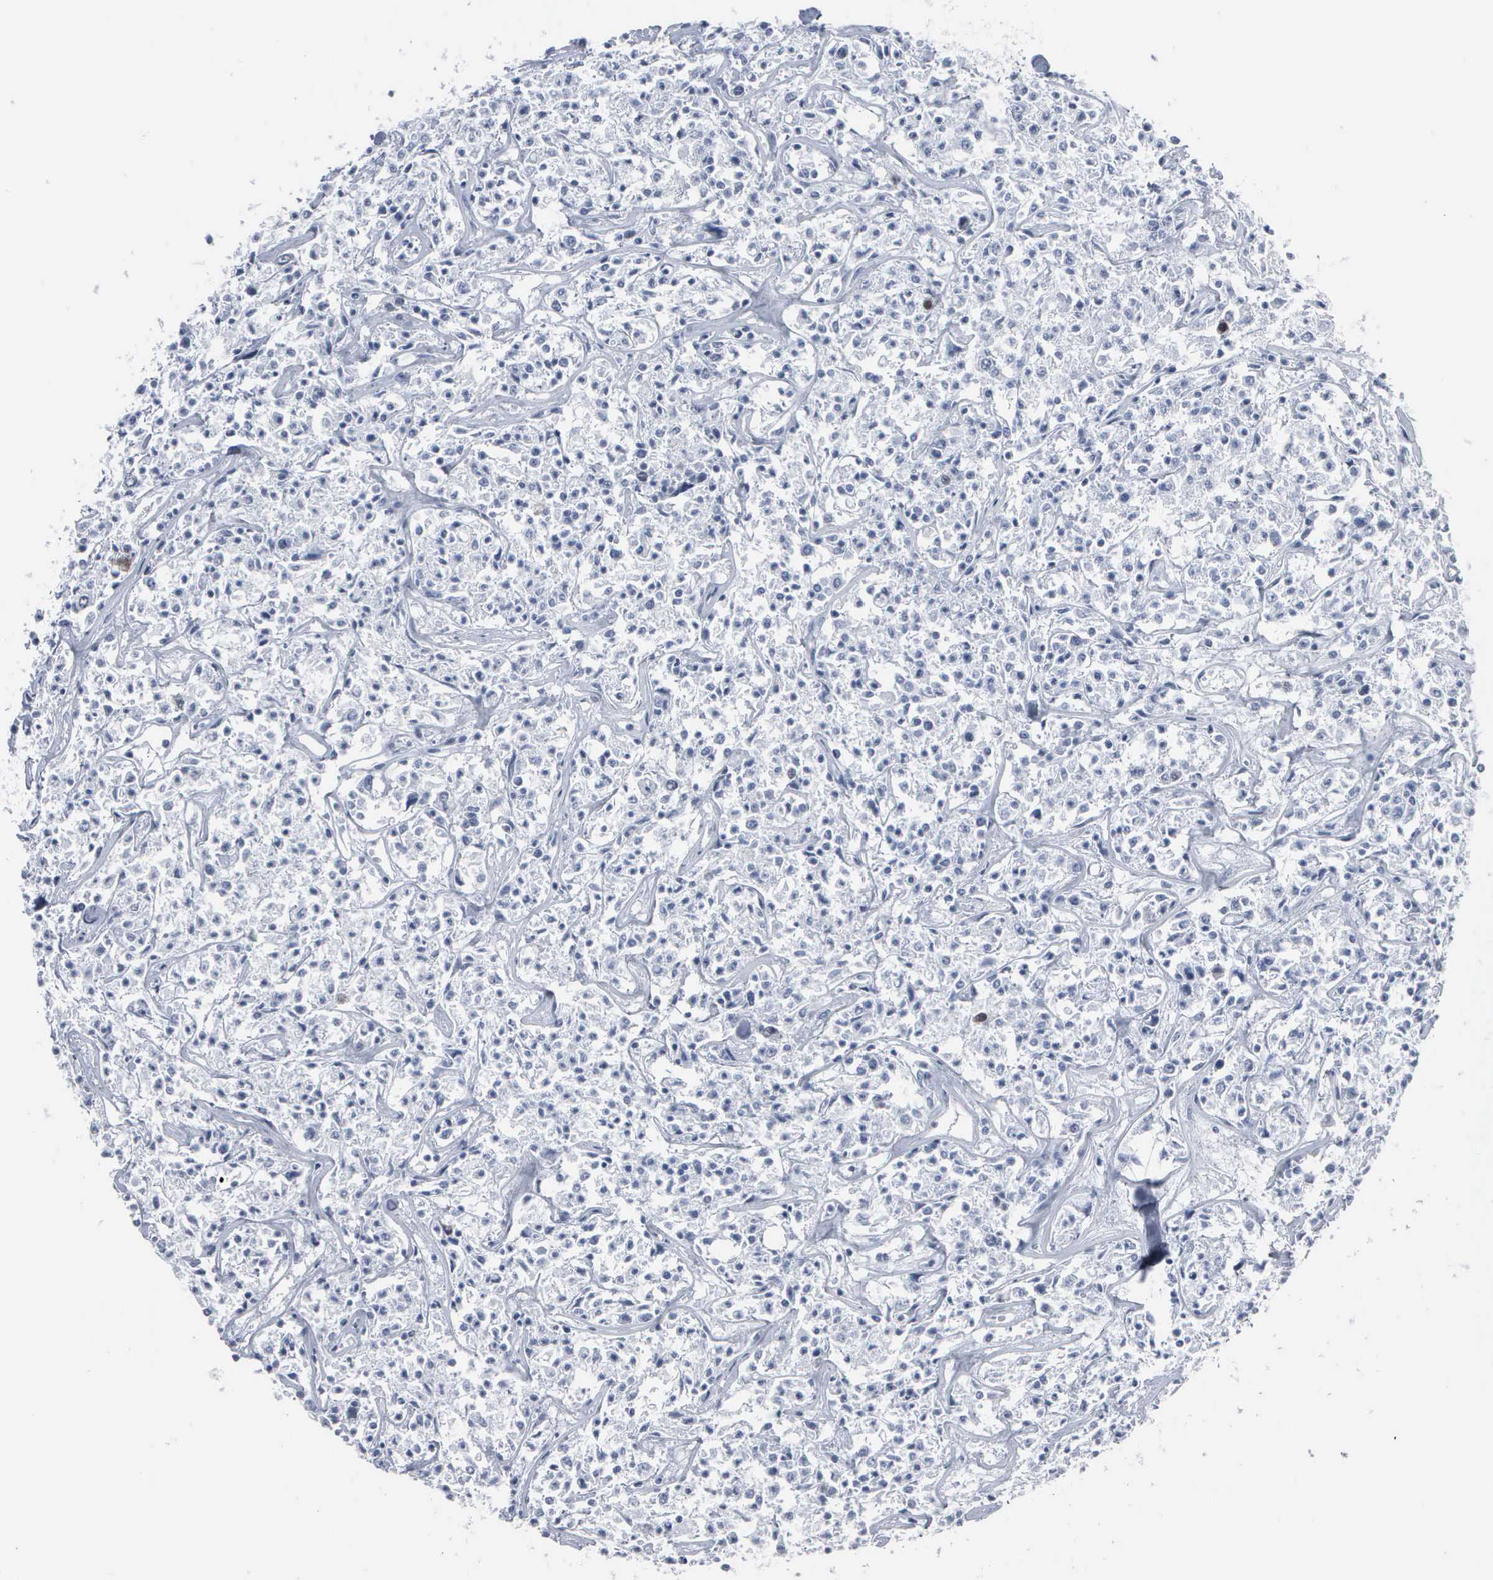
{"staining": {"intensity": "moderate", "quantity": "<25%", "location": "cytoplasmic/membranous,nuclear"}, "tissue": "lymphoma", "cell_type": "Tumor cells", "image_type": "cancer", "snomed": [{"axis": "morphology", "description": "Malignant lymphoma, non-Hodgkin's type, Low grade"}, {"axis": "topography", "description": "Small intestine"}], "caption": "About <25% of tumor cells in malignant lymphoma, non-Hodgkin's type (low-grade) show moderate cytoplasmic/membranous and nuclear protein staining as visualized by brown immunohistochemical staining.", "gene": "CCNB1", "patient": {"sex": "female", "age": 59}}